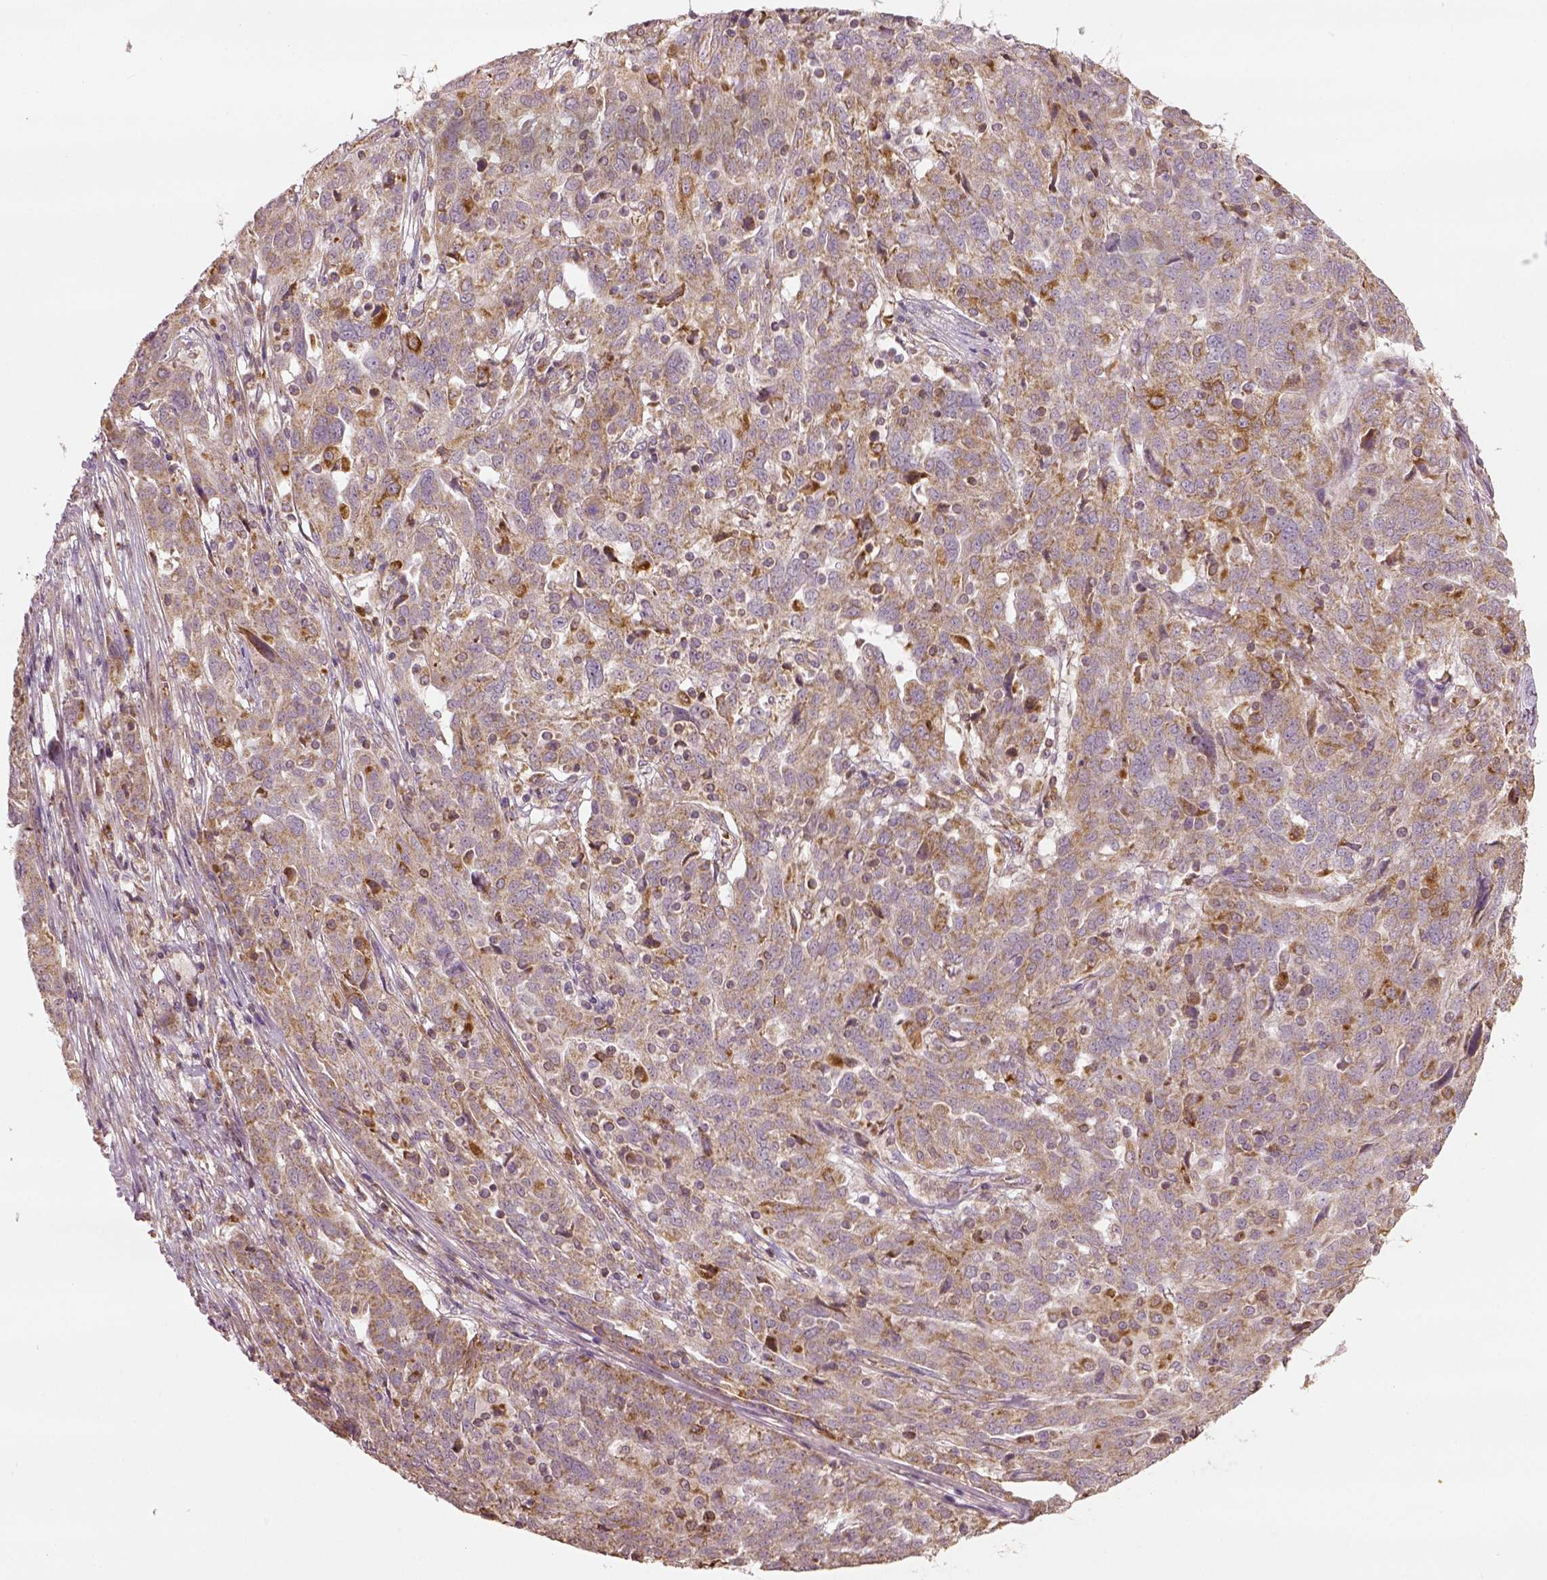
{"staining": {"intensity": "weak", "quantity": ">75%", "location": "cytoplasmic/membranous"}, "tissue": "ovarian cancer", "cell_type": "Tumor cells", "image_type": "cancer", "snomed": [{"axis": "morphology", "description": "Cystadenocarcinoma, serous, NOS"}, {"axis": "topography", "description": "Ovary"}], "caption": "Serous cystadenocarcinoma (ovarian) tissue reveals weak cytoplasmic/membranous expression in about >75% of tumor cells Using DAB (3,3'-diaminobenzidine) (brown) and hematoxylin (blue) stains, captured at high magnification using brightfield microscopy.", "gene": "PGAM5", "patient": {"sex": "female", "age": 67}}